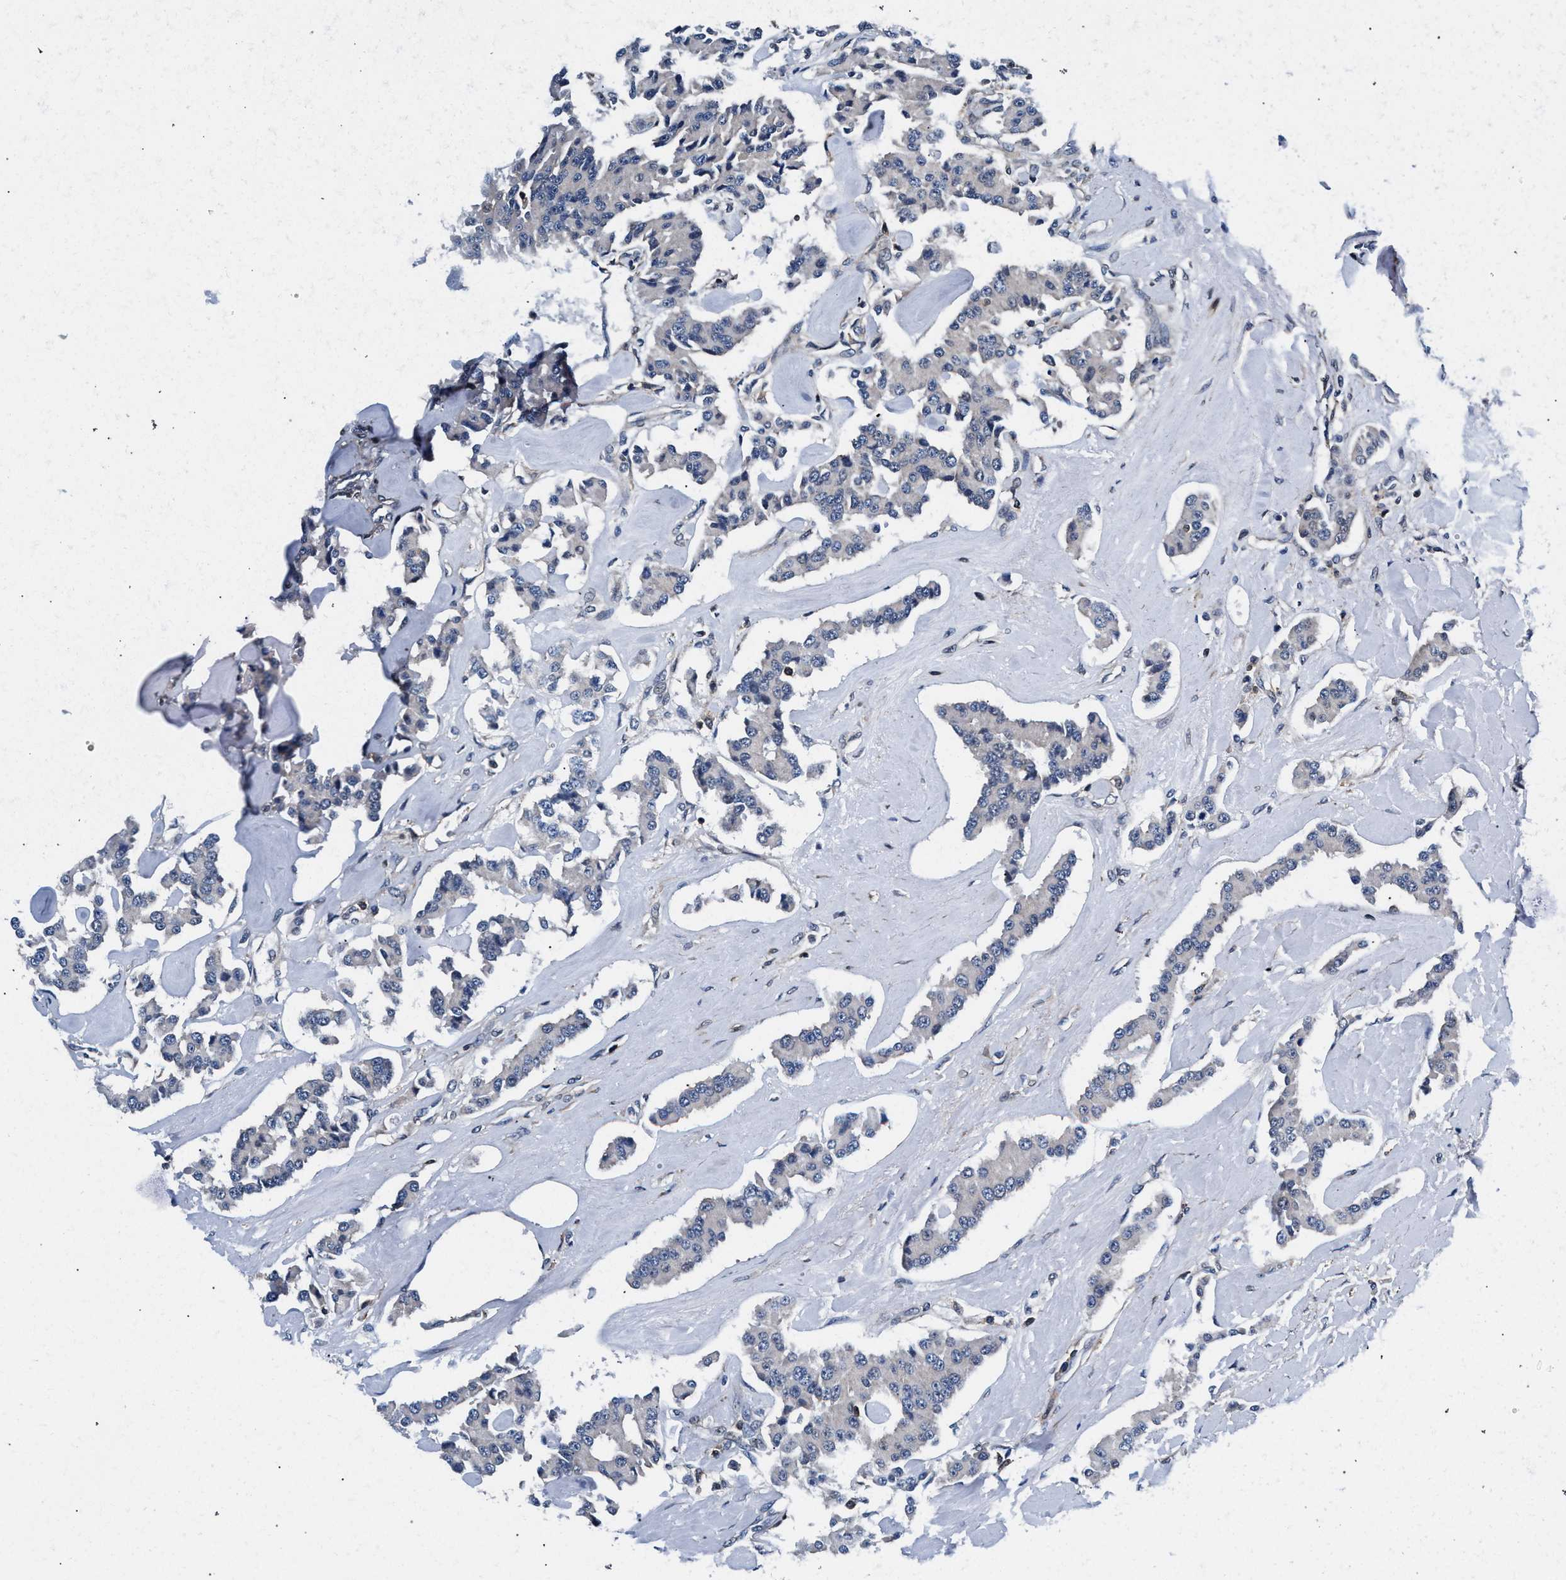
{"staining": {"intensity": "negative", "quantity": "none", "location": "none"}, "tissue": "carcinoid", "cell_type": "Tumor cells", "image_type": "cancer", "snomed": [{"axis": "morphology", "description": "Carcinoid, malignant, NOS"}, {"axis": "topography", "description": "Pancreas"}], "caption": "Carcinoid was stained to show a protein in brown. There is no significant expression in tumor cells. (Immunohistochemistry (ihc), brightfield microscopy, high magnification).", "gene": "LASP1", "patient": {"sex": "male", "age": 41}}